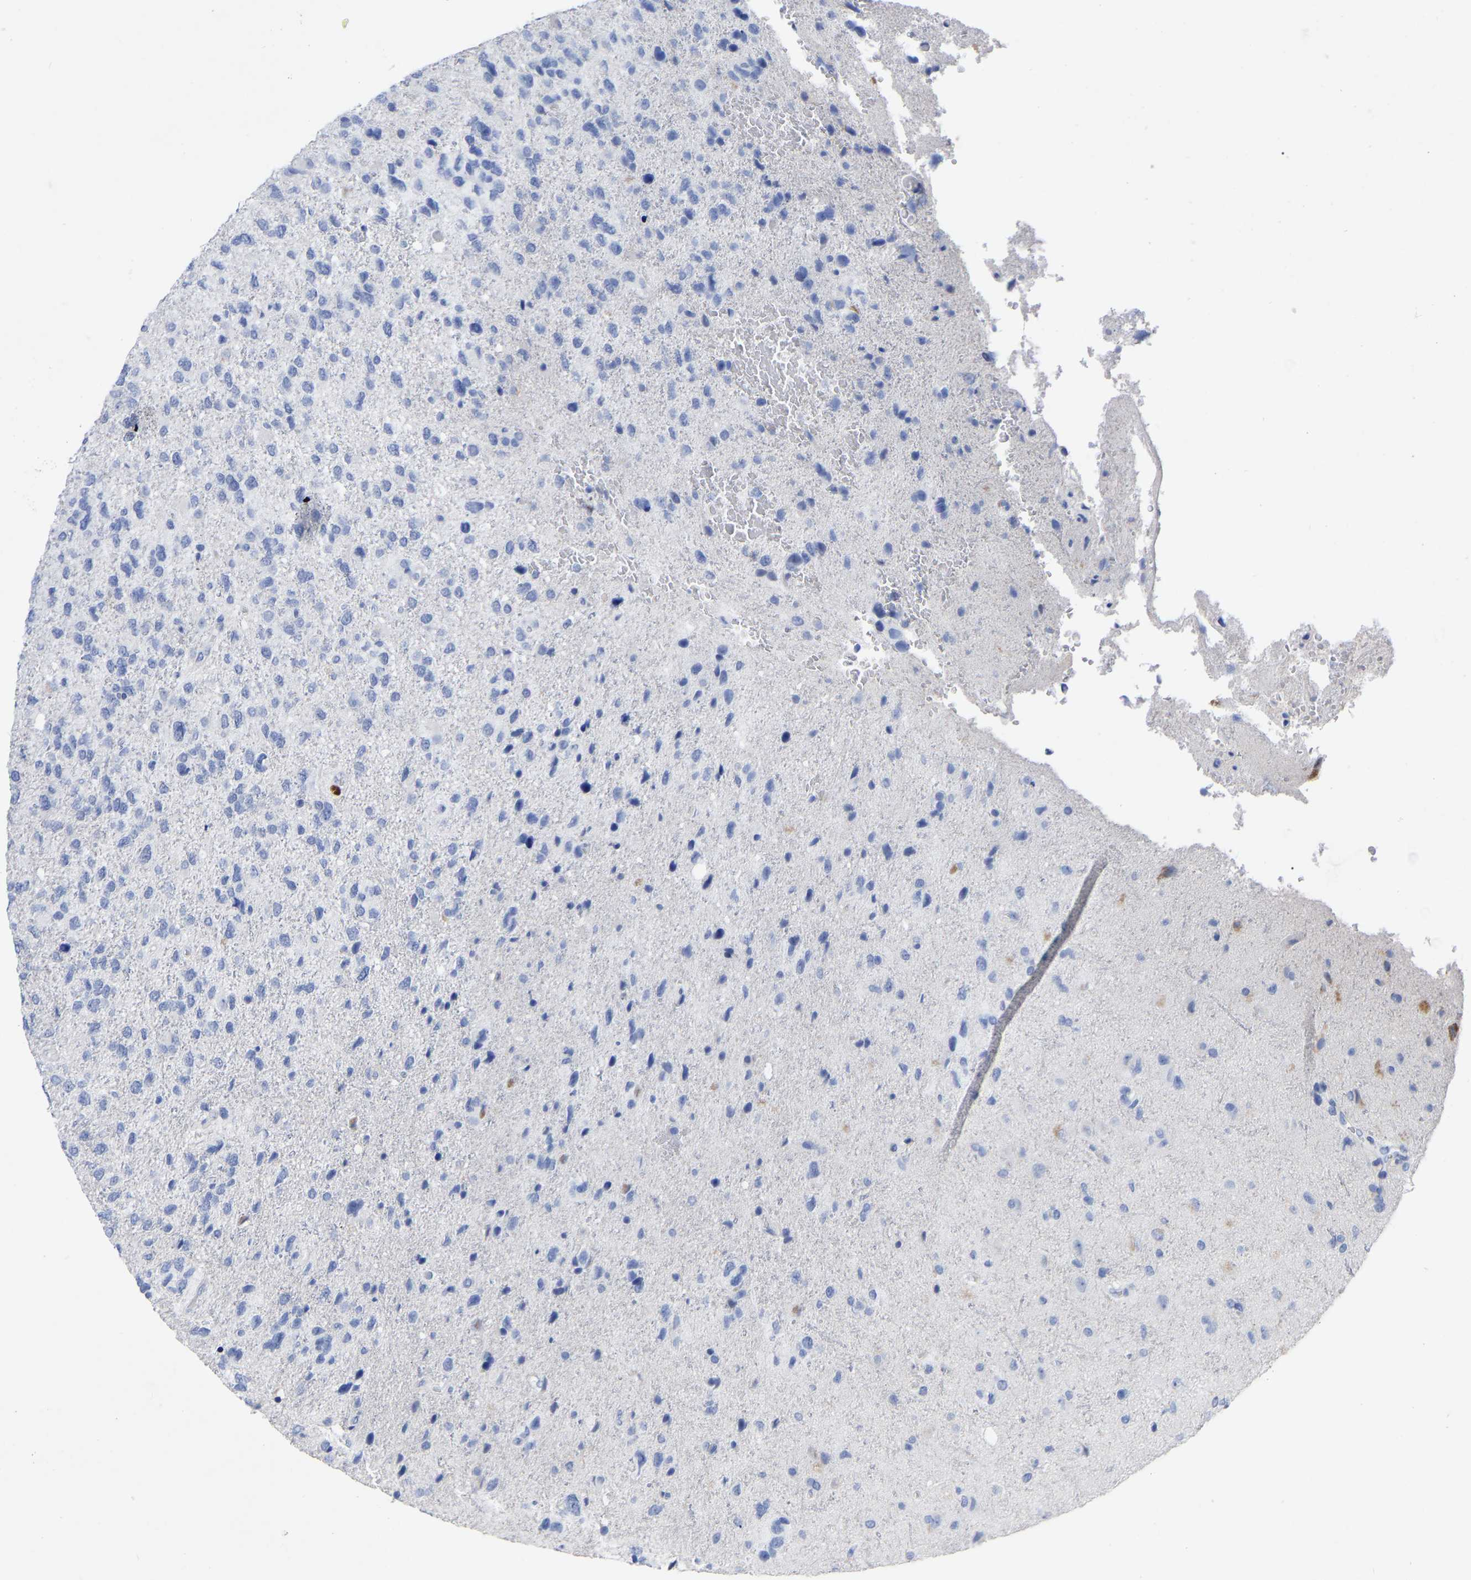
{"staining": {"intensity": "negative", "quantity": "none", "location": "none"}, "tissue": "glioma", "cell_type": "Tumor cells", "image_type": "cancer", "snomed": [{"axis": "morphology", "description": "Glioma, malignant, High grade"}, {"axis": "topography", "description": "Brain"}], "caption": "An IHC histopathology image of glioma is shown. There is no staining in tumor cells of glioma.", "gene": "ANXA13", "patient": {"sex": "female", "age": 58}}